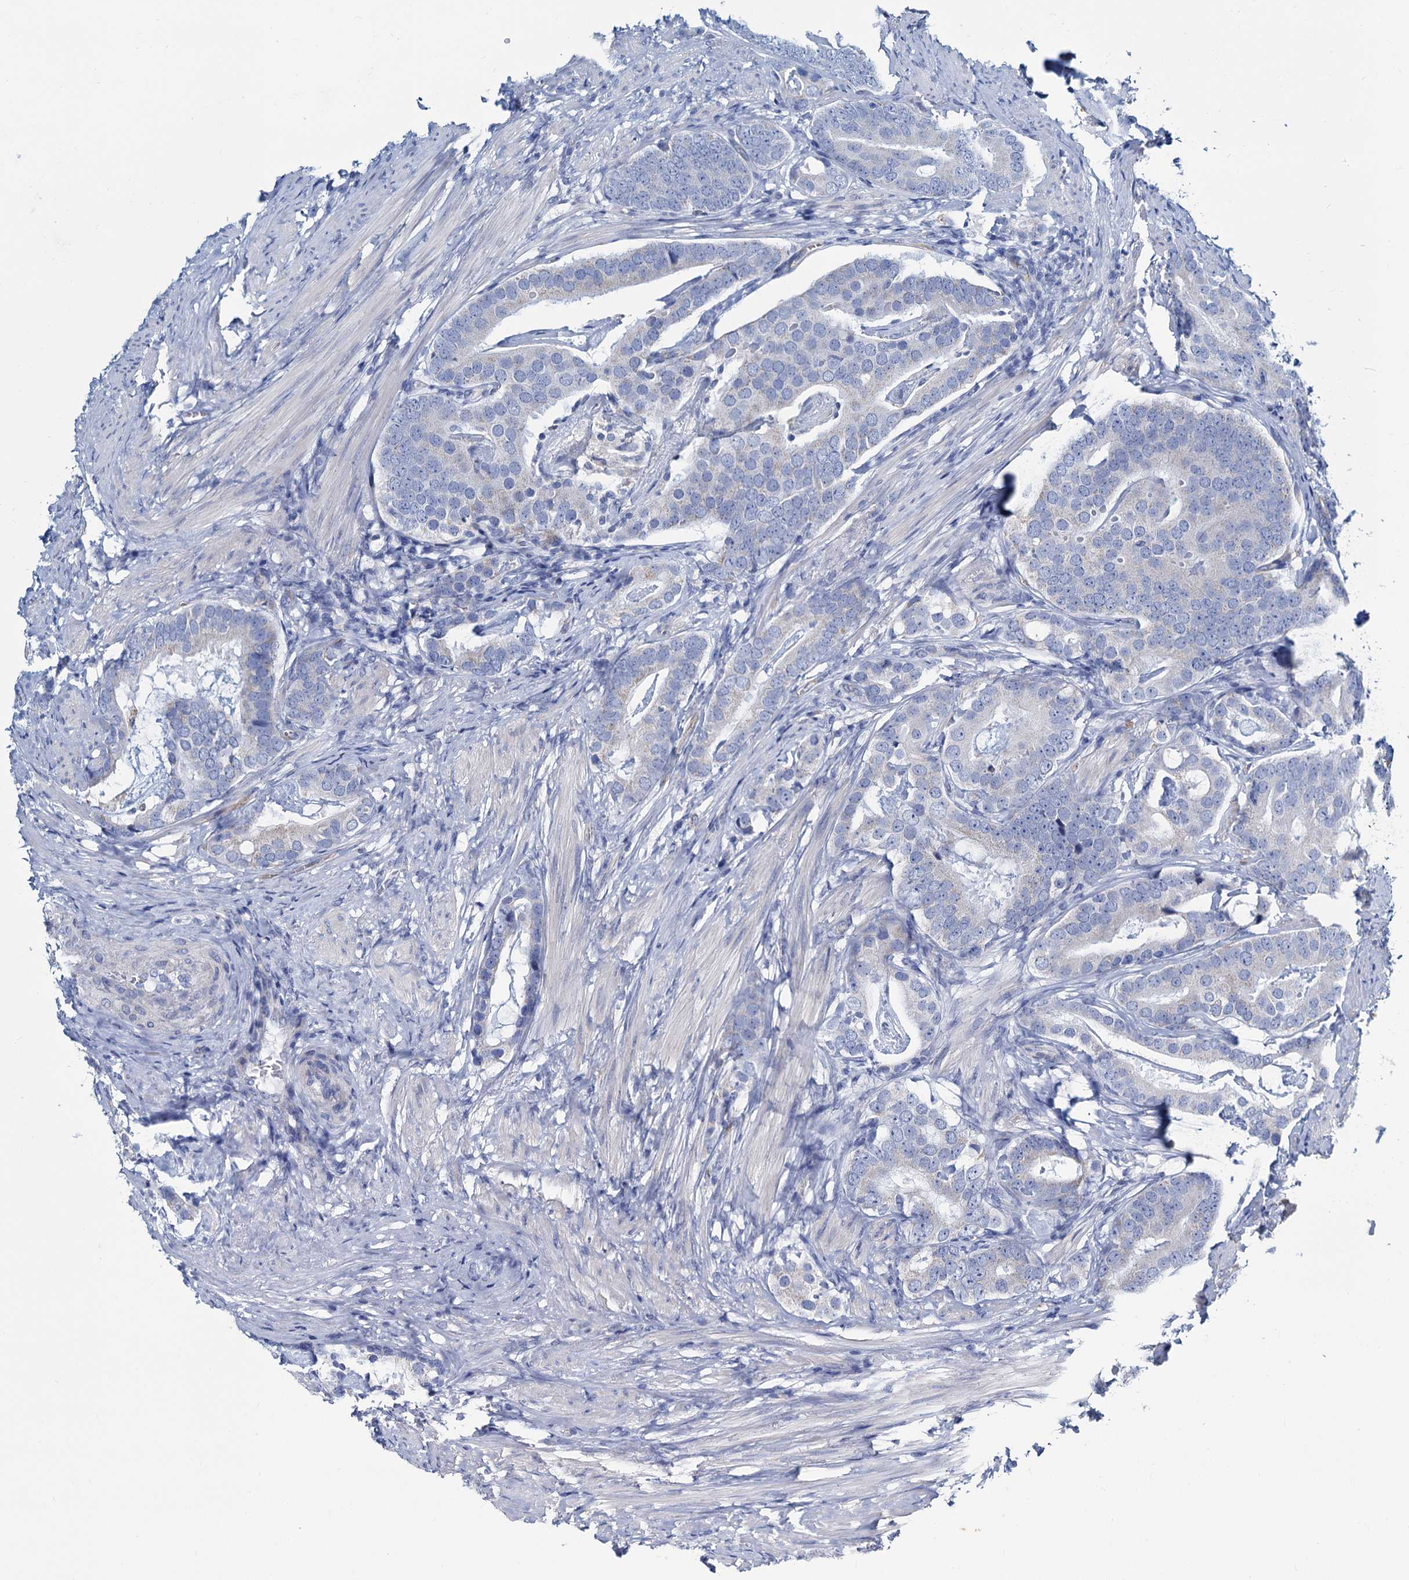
{"staining": {"intensity": "negative", "quantity": "none", "location": "none"}, "tissue": "prostate cancer", "cell_type": "Tumor cells", "image_type": "cancer", "snomed": [{"axis": "morphology", "description": "Adenocarcinoma, Low grade"}, {"axis": "topography", "description": "Prostate"}], "caption": "This histopathology image is of low-grade adenocarcinoma (prostate) stained with immunohistochemistry (IHC) to label a protein in brown with the nuclei are counter-stained blue. There is no positivity in tumor cells.", "gene": "SLC1A3", "patient": {"sex": "male", "age": 71}}